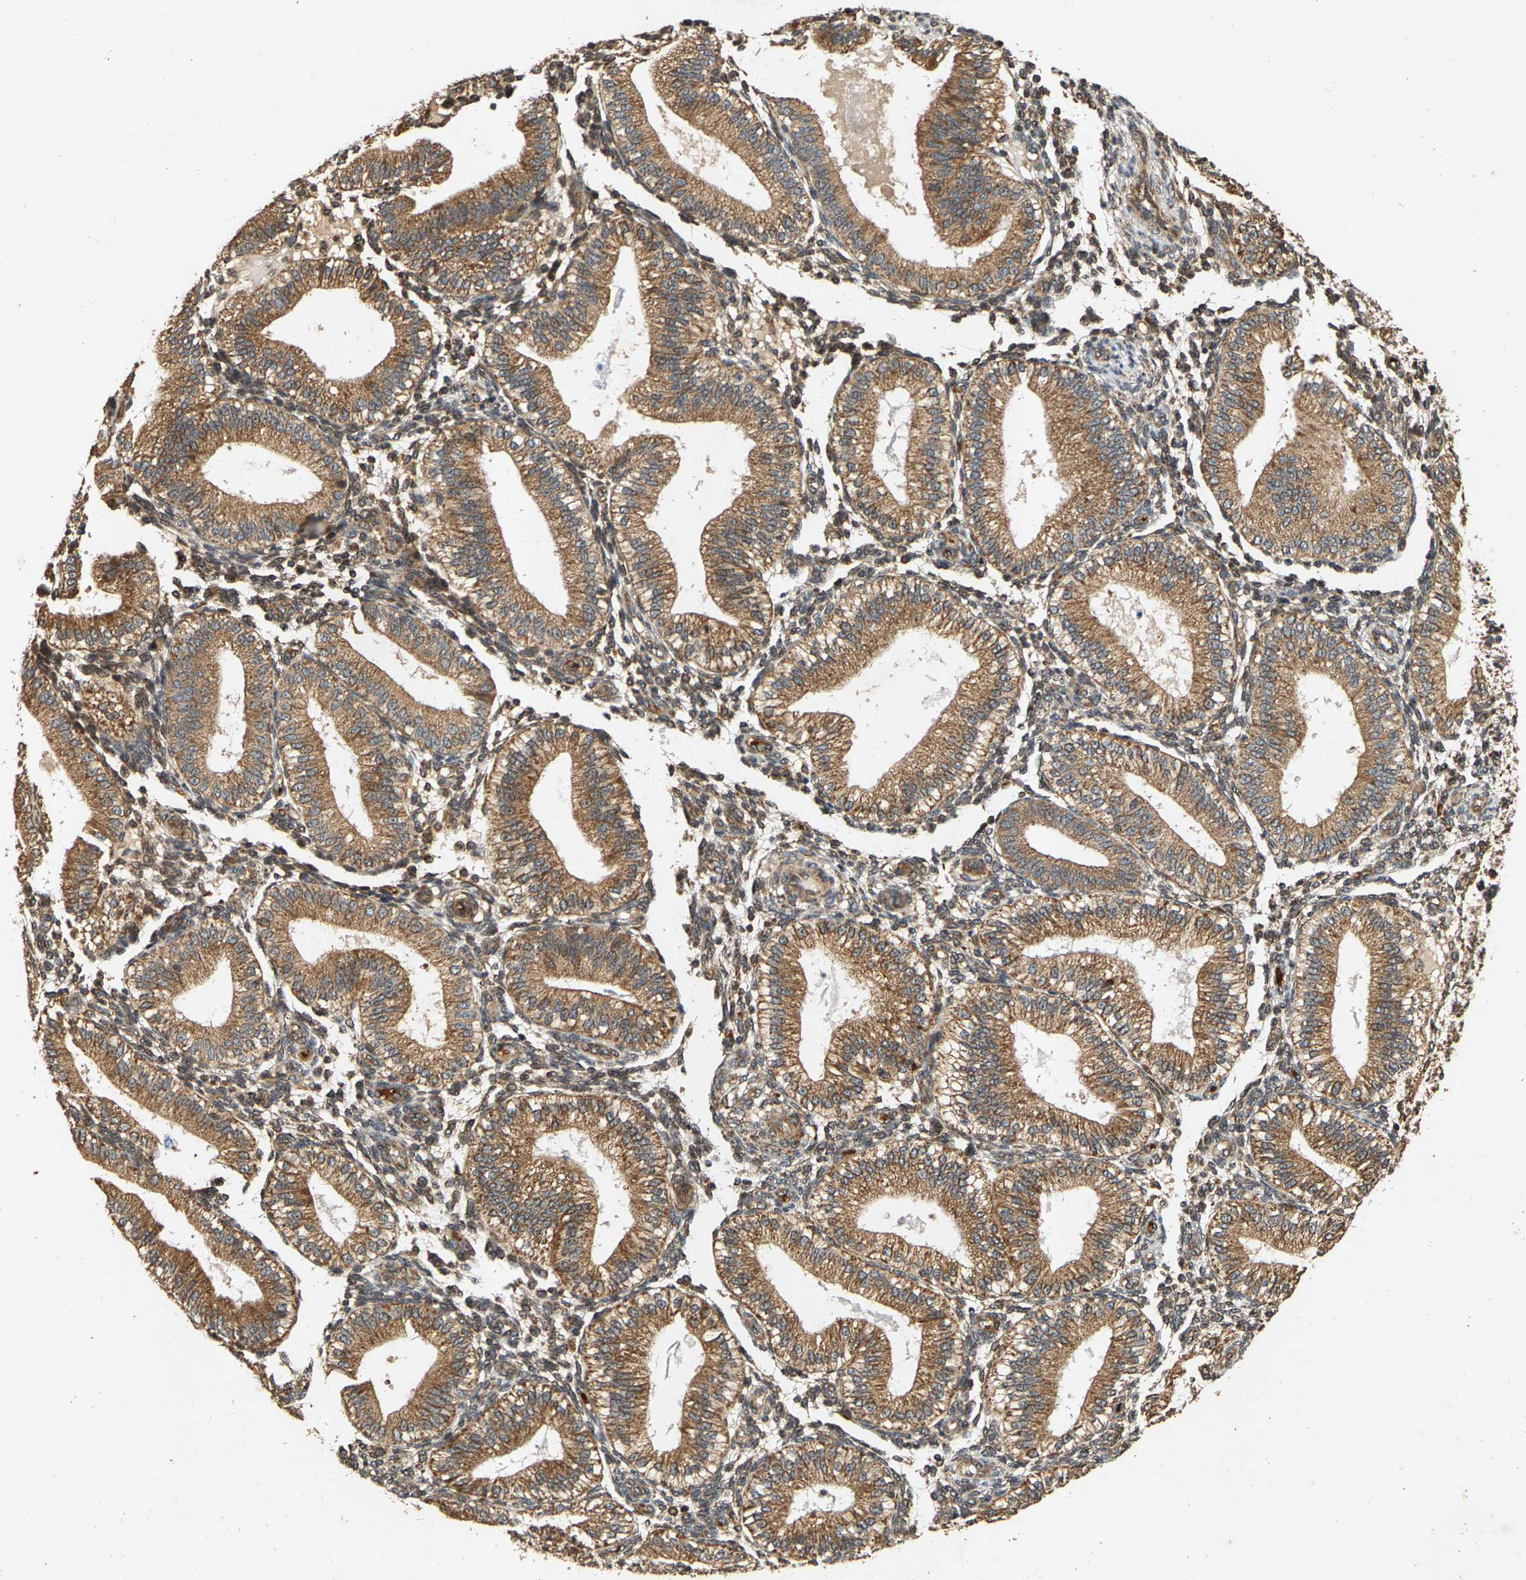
{"staining": {"intensity": "moderate", "quantity": ">75%", "location": "cytoplasmic/membranous"}, "tissue": "endometrium", "cell_type": "Cells in endometrial stroma", "image_type": "normal", "snomed": [{"axis": "morphology", "description": "Normal tissue, NOS"}, {"axis": "topography", "description": "Endometrium"}], "caption": "Protein expression analysis of normal endometrium displays moderate cytoplasmic/membranous staining in approximately >75% of cells in endometrial stroma. (DAB (3,3'-diaminobenzidine) = brown stain, brightfield microscopy at high magnification).", "gene": "CIDEC", "patient": {"sex": "female", "age": 39}}